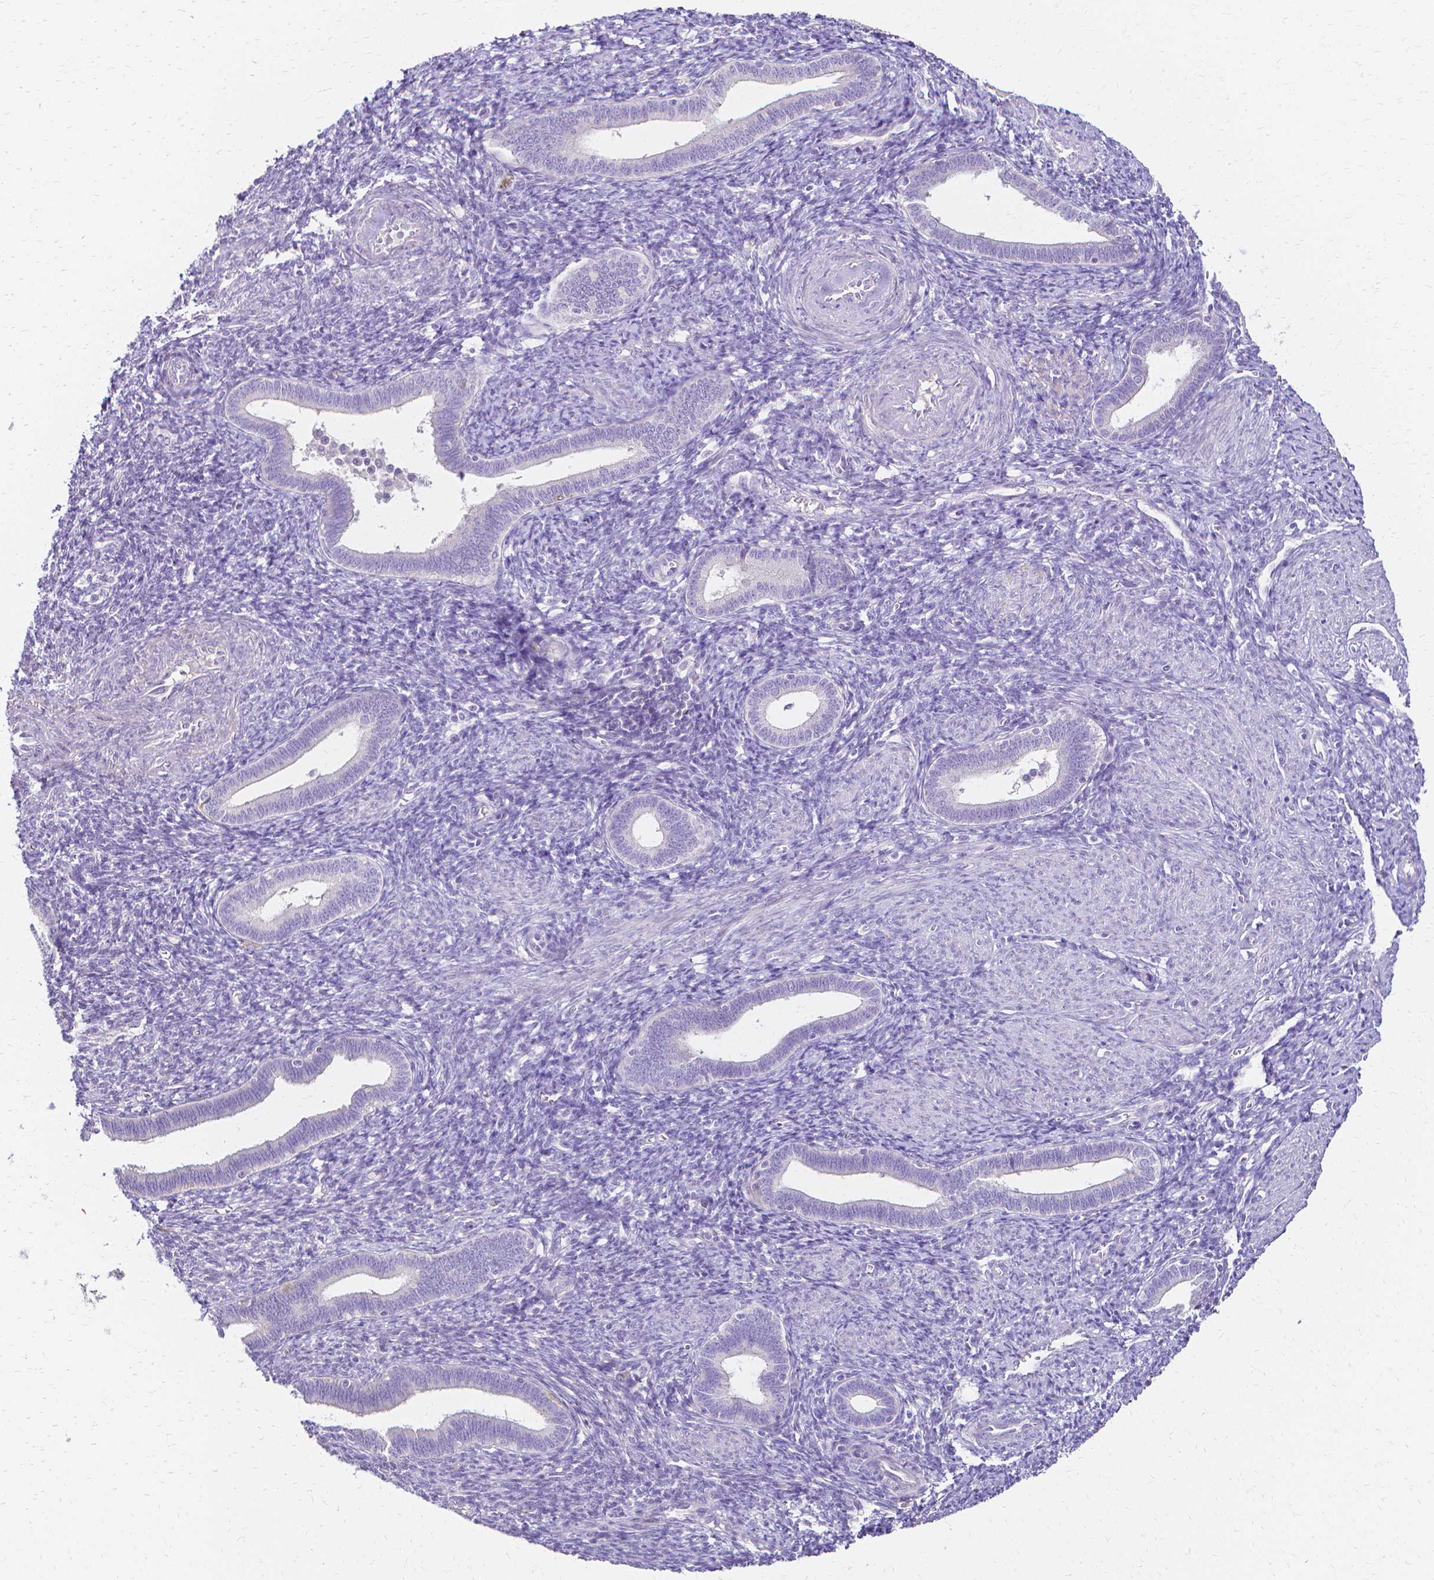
{"staining": {"intensity": "negative", "quantity": "none", "location": "none"}, "tissue": "endometrium", "cell_type": "Cells in endometrial stroma", "image_type": "normal", "snomed": [{"axis": "morphology", "description": "Normal tissue, NOS"}, {"axis": "topography", "description": "Endometrium"}], "caption": "An image of human endometrium is negative for staining in cells in endometrial stroma. The staining is performed using DAB (3,3'-diaminobenzidine) brown chromogen with nuclei counter-stained in using hematoxylin.", "gene": "CCNB1", "patient": {"sex": "female", "age": 41}}